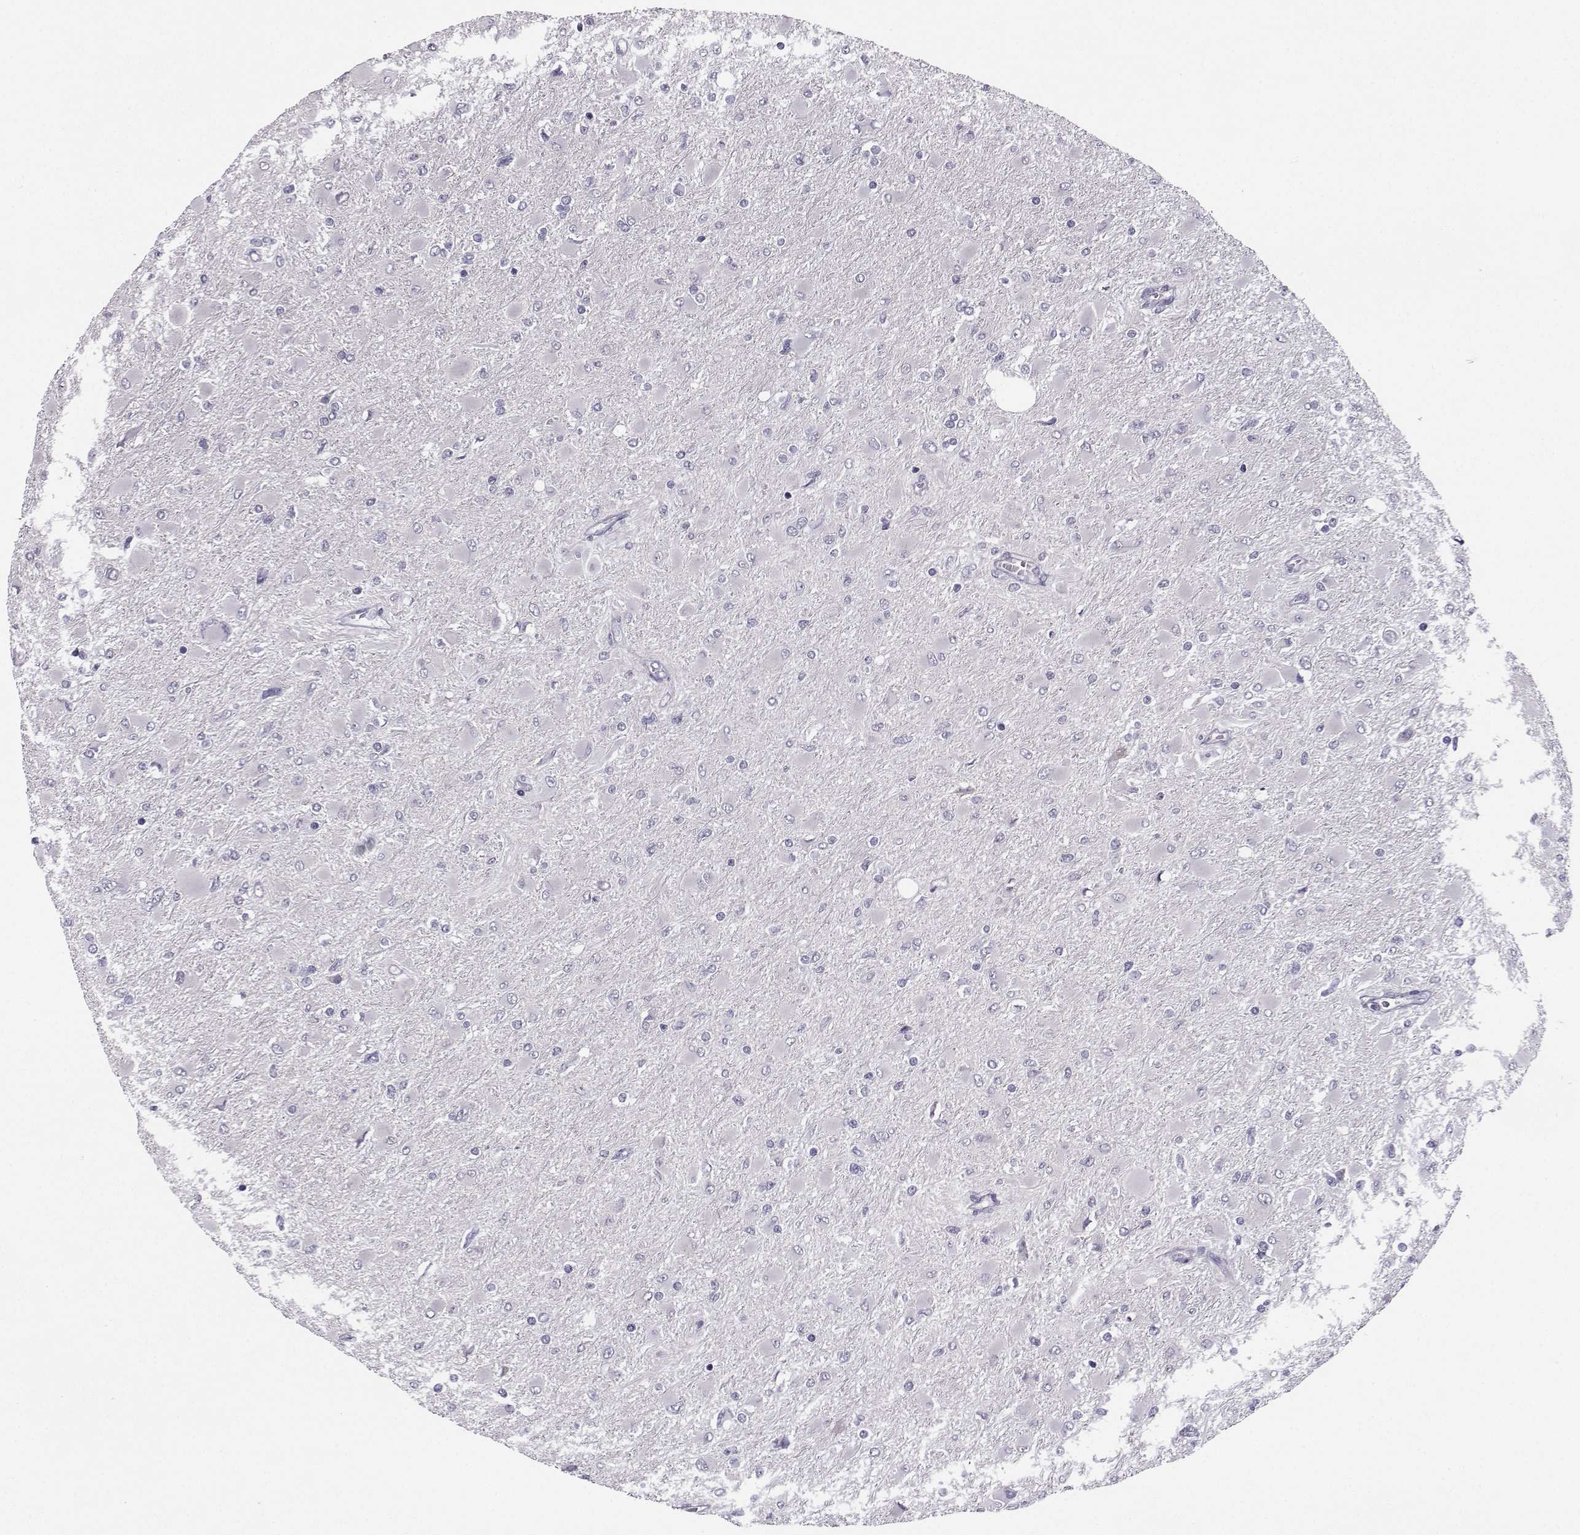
{"staining": {"intensity": "negative", "quantity": "none", "location": "none"}, "tissue": "glioma", "cell_type": "Tumor cells", "image_type": "cancer", "snomed": [{"axis": "morphology", "description": "Glioma, malignant, High grade"}, {"axis": "topography", "description": "Cerebral cortex"}], "caption": "Tumor cells show no significant positivity in high-grade glioma (malignant).", "gene": "DDX20", "patient": {"sex": "female", "age": 36}}